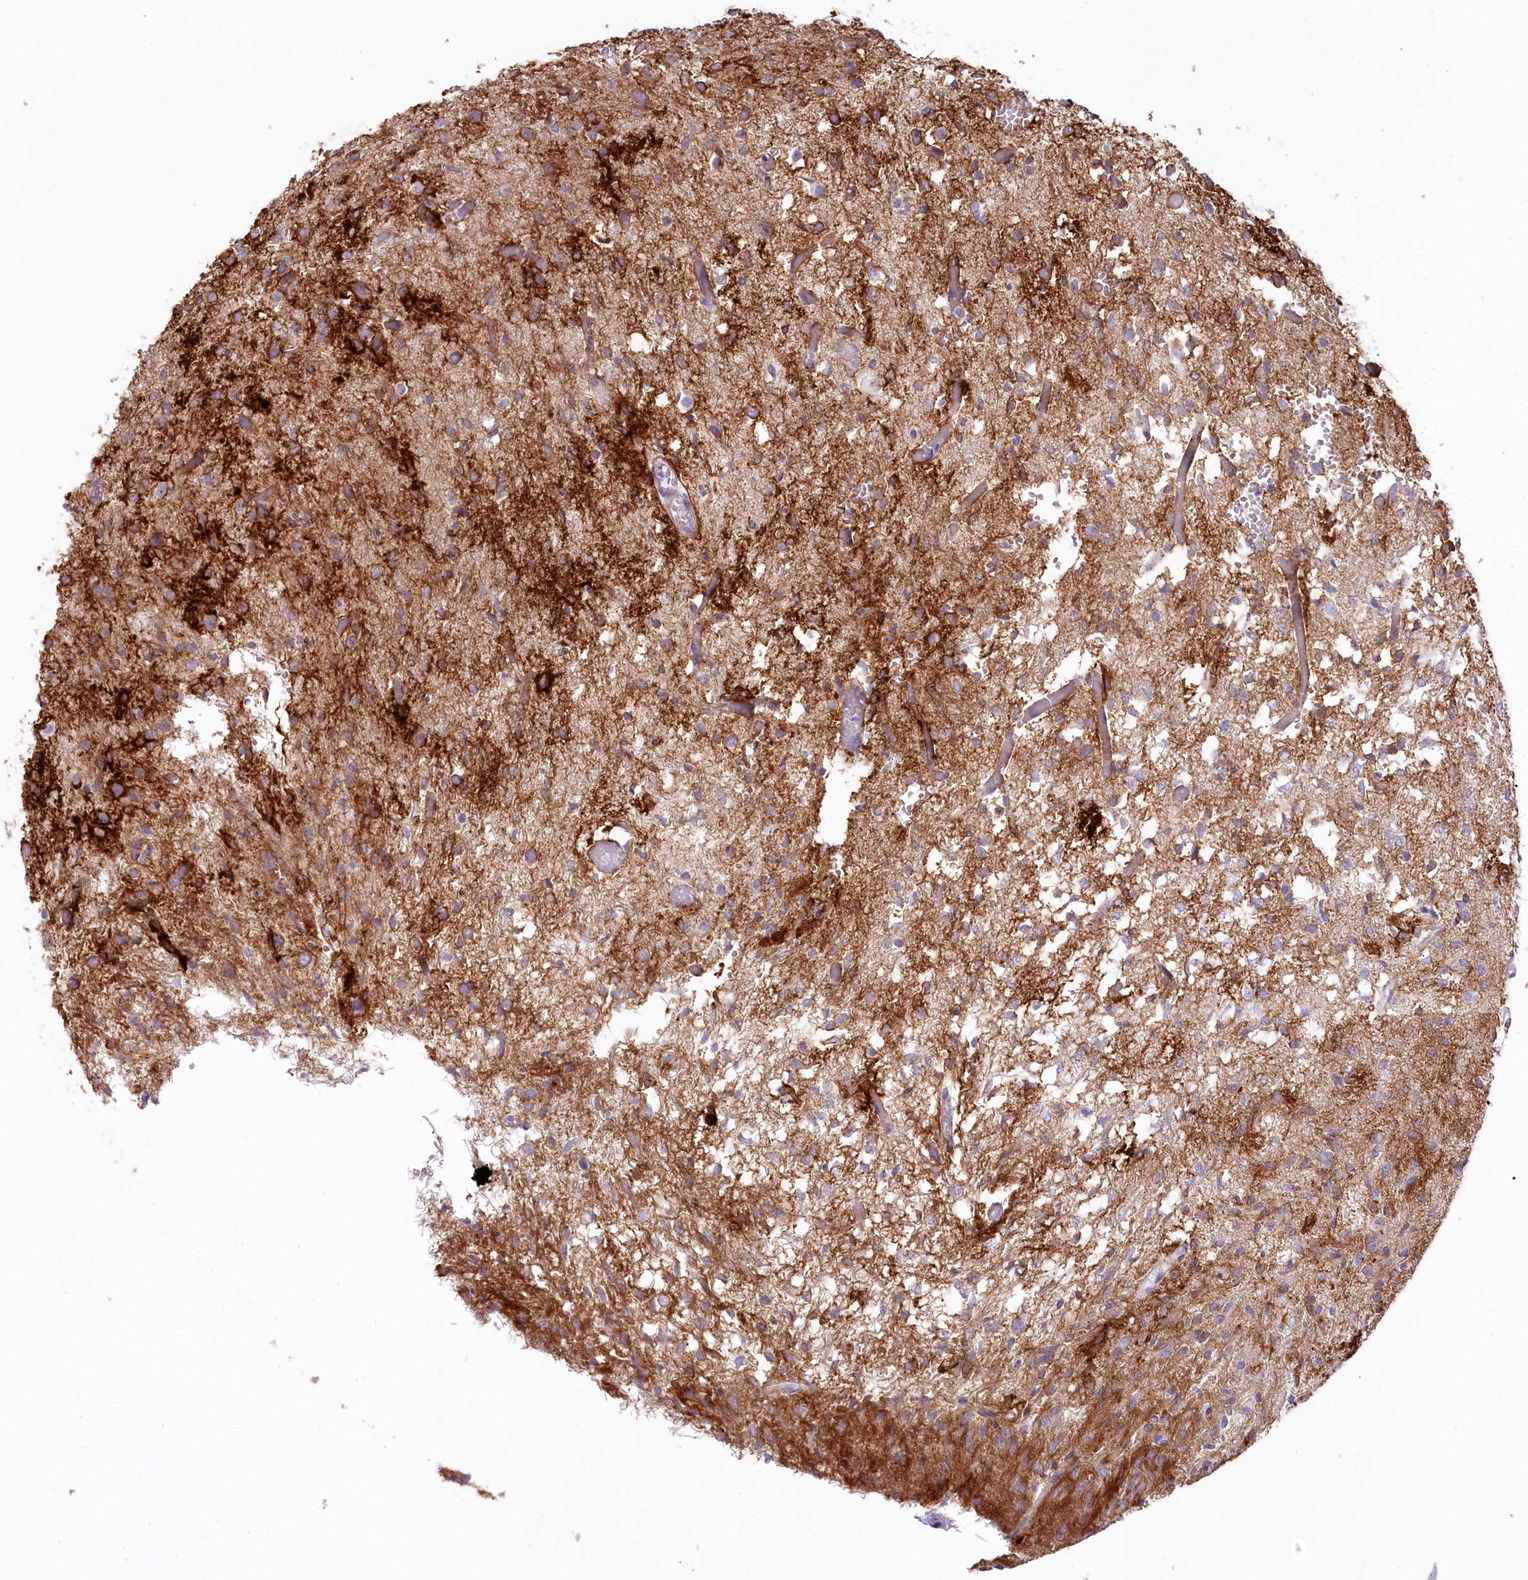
{"staining": {"intensity": "moderate", "quantity": "<25%", "location": "cytoplasmic/membranous"}, "tissue": "glioma", "cell_type": "Tumor cells", "image_type": "cancer", "snomed": [{"axis": "morphology", "description": "Glioma, malignant, High grade"}, {"axis": "topography", "description": "Brain"}], "caption": "Immunohistochemical staining of human glioma reveals low levels of moderate cytoplasmic/membranous protein expression in about <25% of tumor cells. (DAB IHC, brown staining for protein, blue staining for nuclei).", "gene": "SLC6A11", "patient": {"sex": "female", "age": 59}}